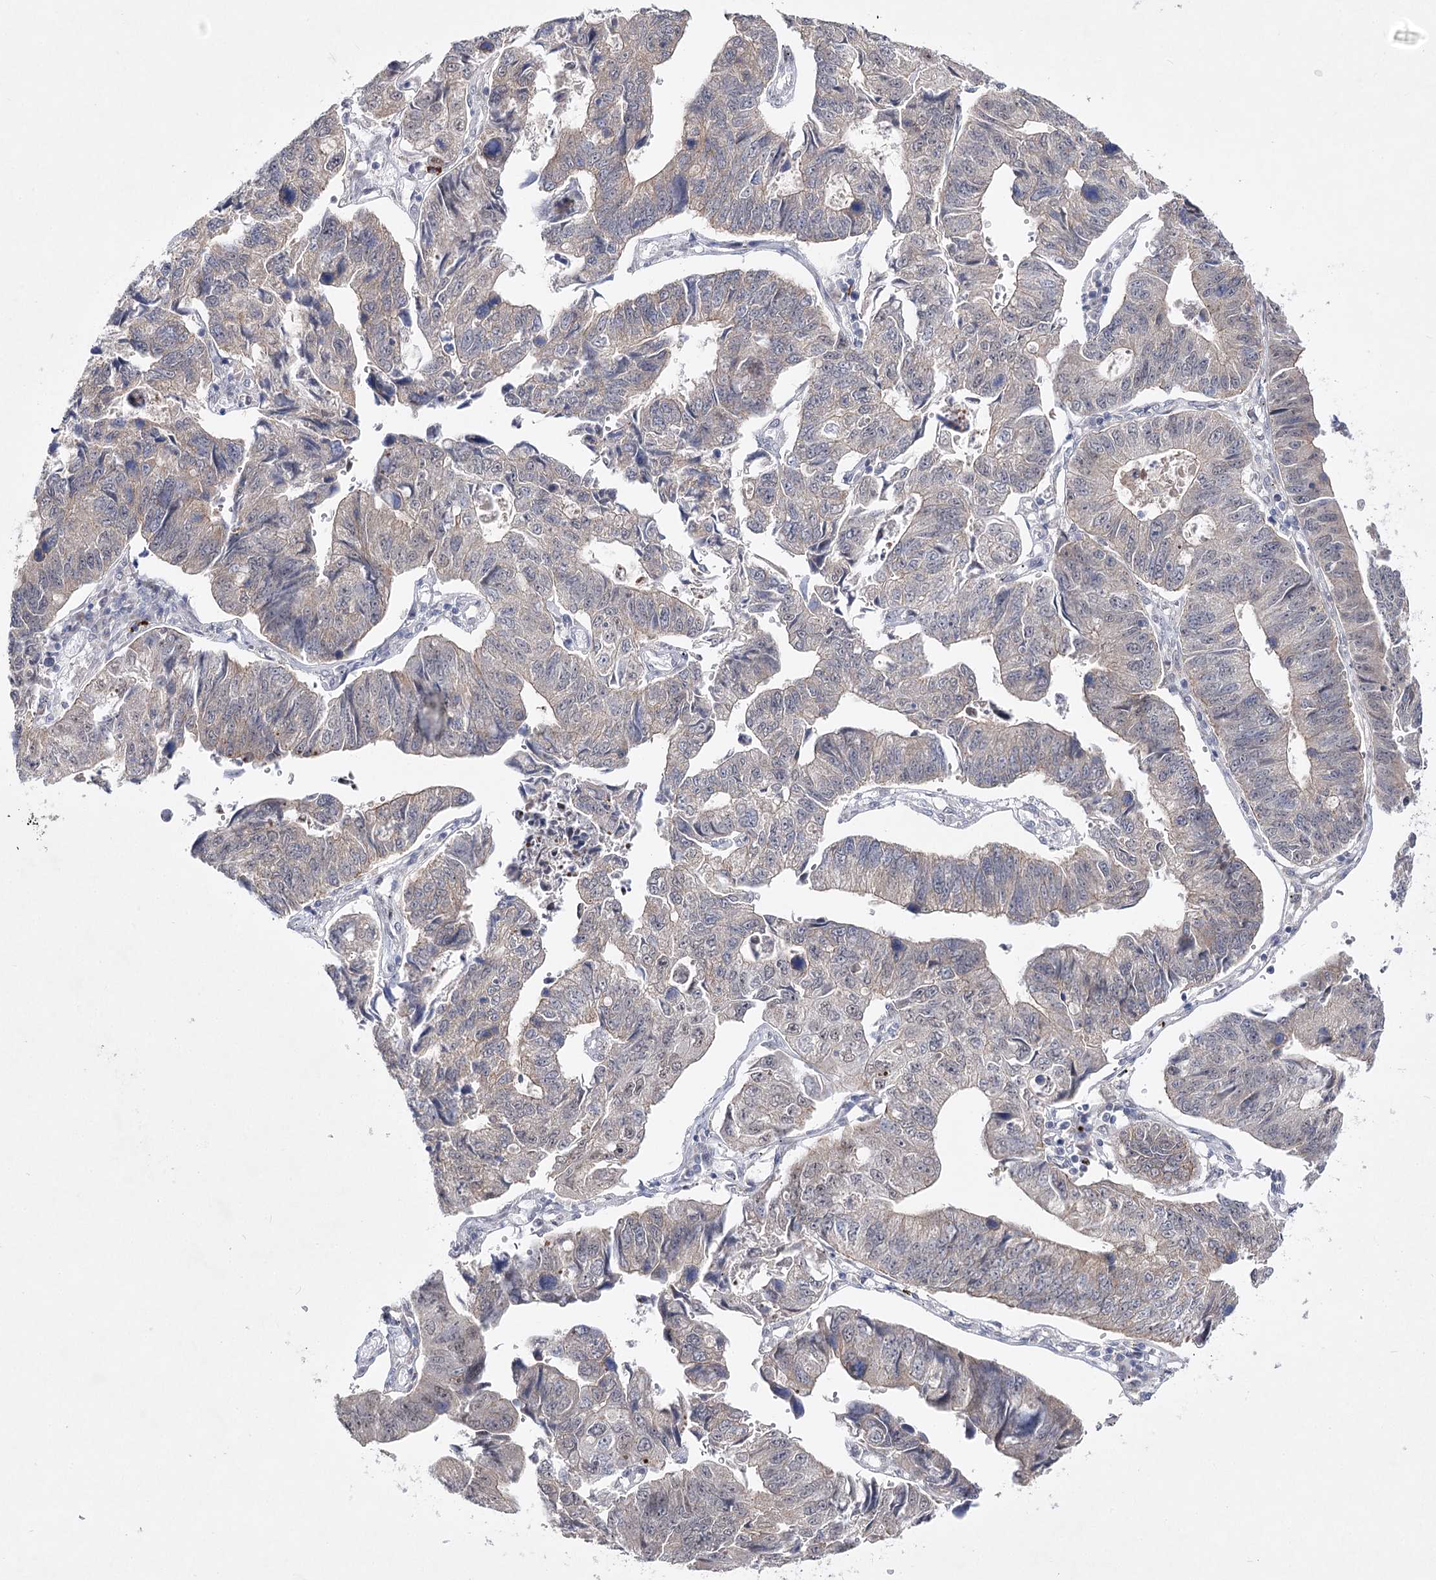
{"staining": {"intensity": "moderate", "quantity": "<25%", "location": "cytoplasmic/membranous"}, "tissue": "stomach cancer", "cell_type": "Tumor cells", "image_type": "cancer", "snomed": [{"axis": "morphology", "description": "Adenocarcinoma, NOS"}, {"axis": "topography", "description": "Stomach"}], "caption": "Moderate cytoplasmic/membranous positivity for a protein is present in about <25% of tumor cells of stomach cancer using immunohistochemistry (IHC).", "gene": "ARHGAP32", "patient": {"sex": "male", "age": 59}}